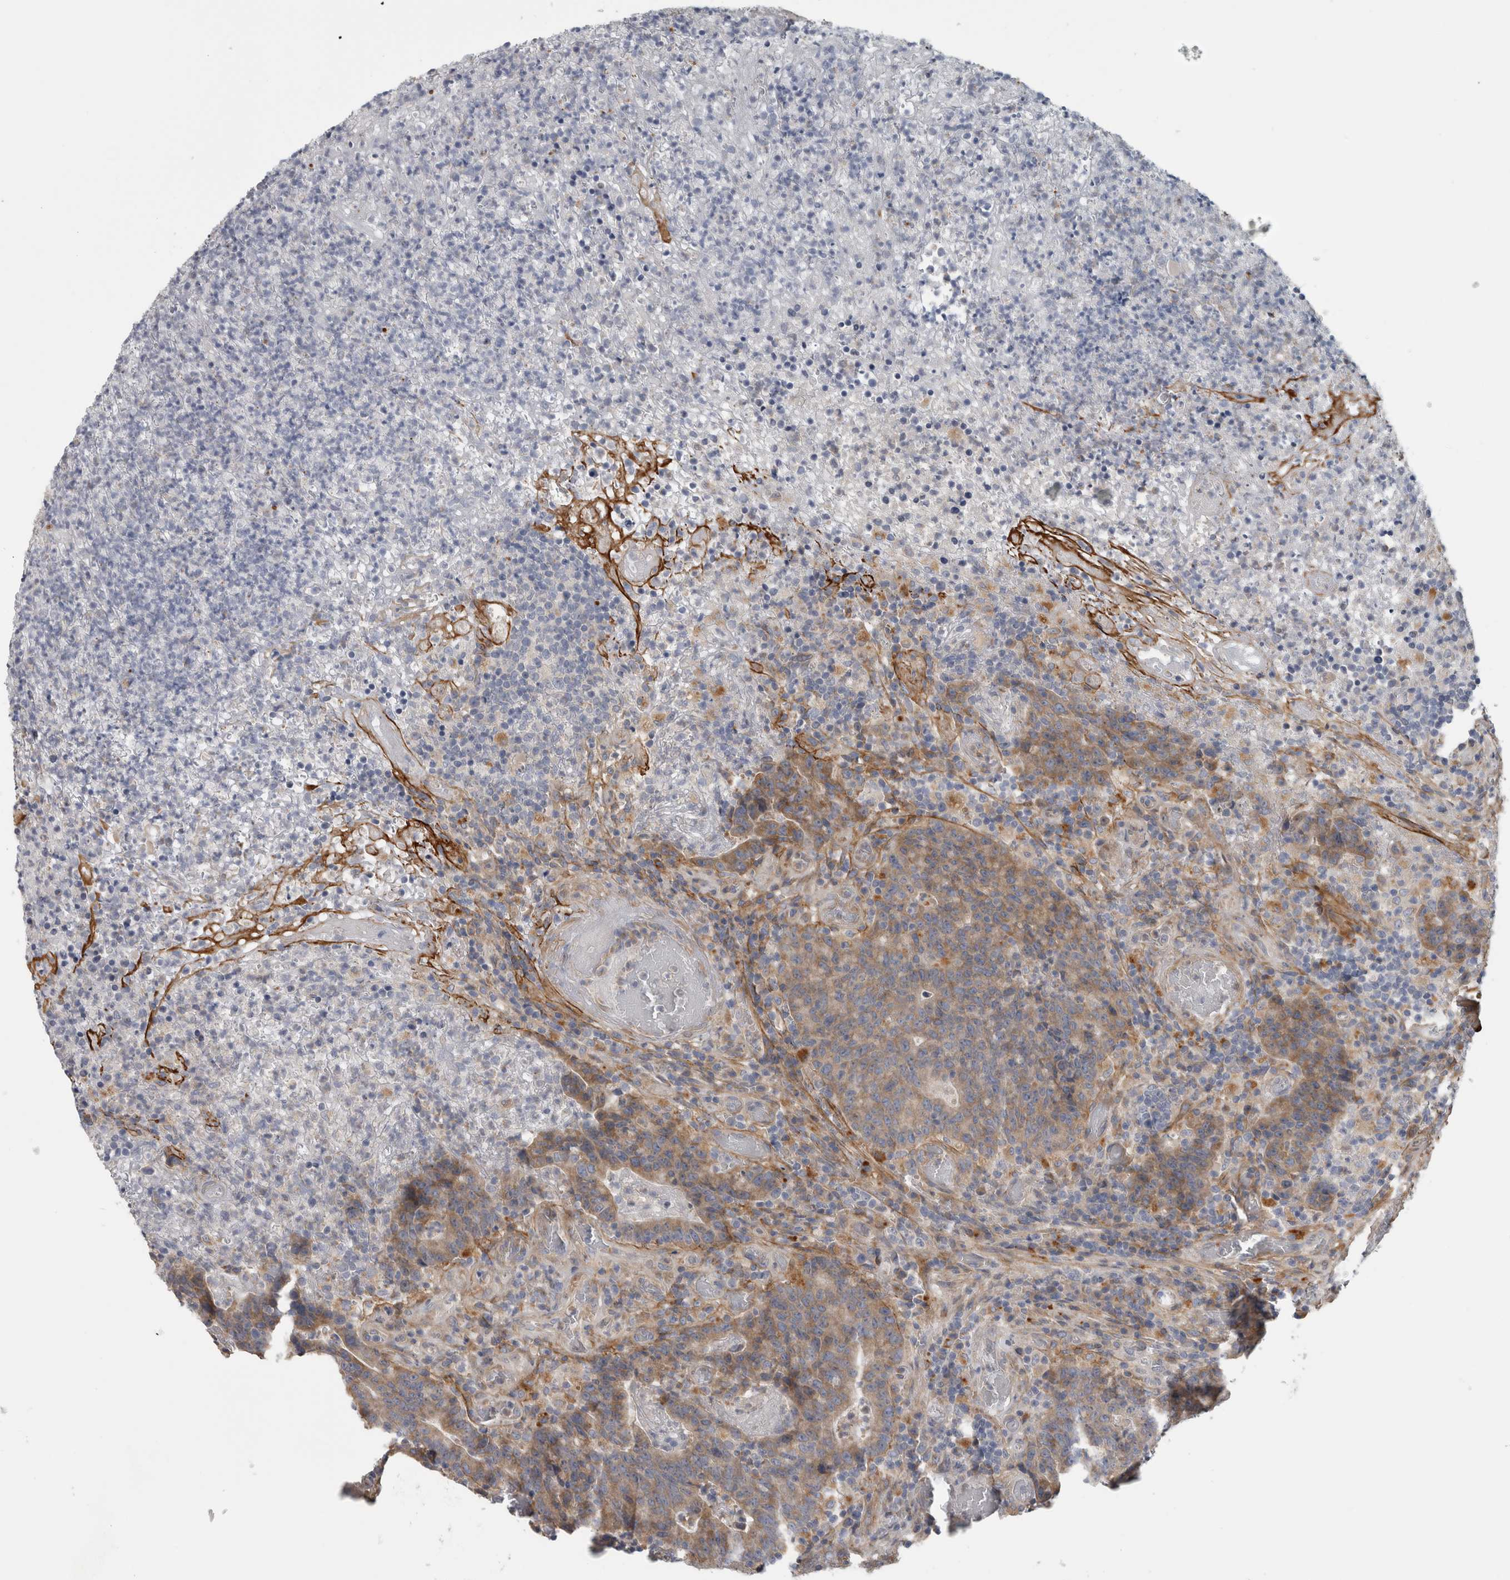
{"staining": {"intensity": "moderate", "quantity": "25%-75%", "location": "cytoplasmic/membranous"}, "tissue": "colorectal cancer", "cell_type": "Tumor cells", "image_type": "cancer", "snomed": [{"axis": "morphology", "description": "Adenocarcinoma, NOS"}, {"axis": "topography", "description": "Colon"}], "caption": "Human colorectal cancer stained with a brown dye displays moderate cytoplasmic/membranous positive positivity in approximately 25%-75% of tumor cells.", "gene": "ATXN2", "patient": {"sex": "female", "age": 75}}